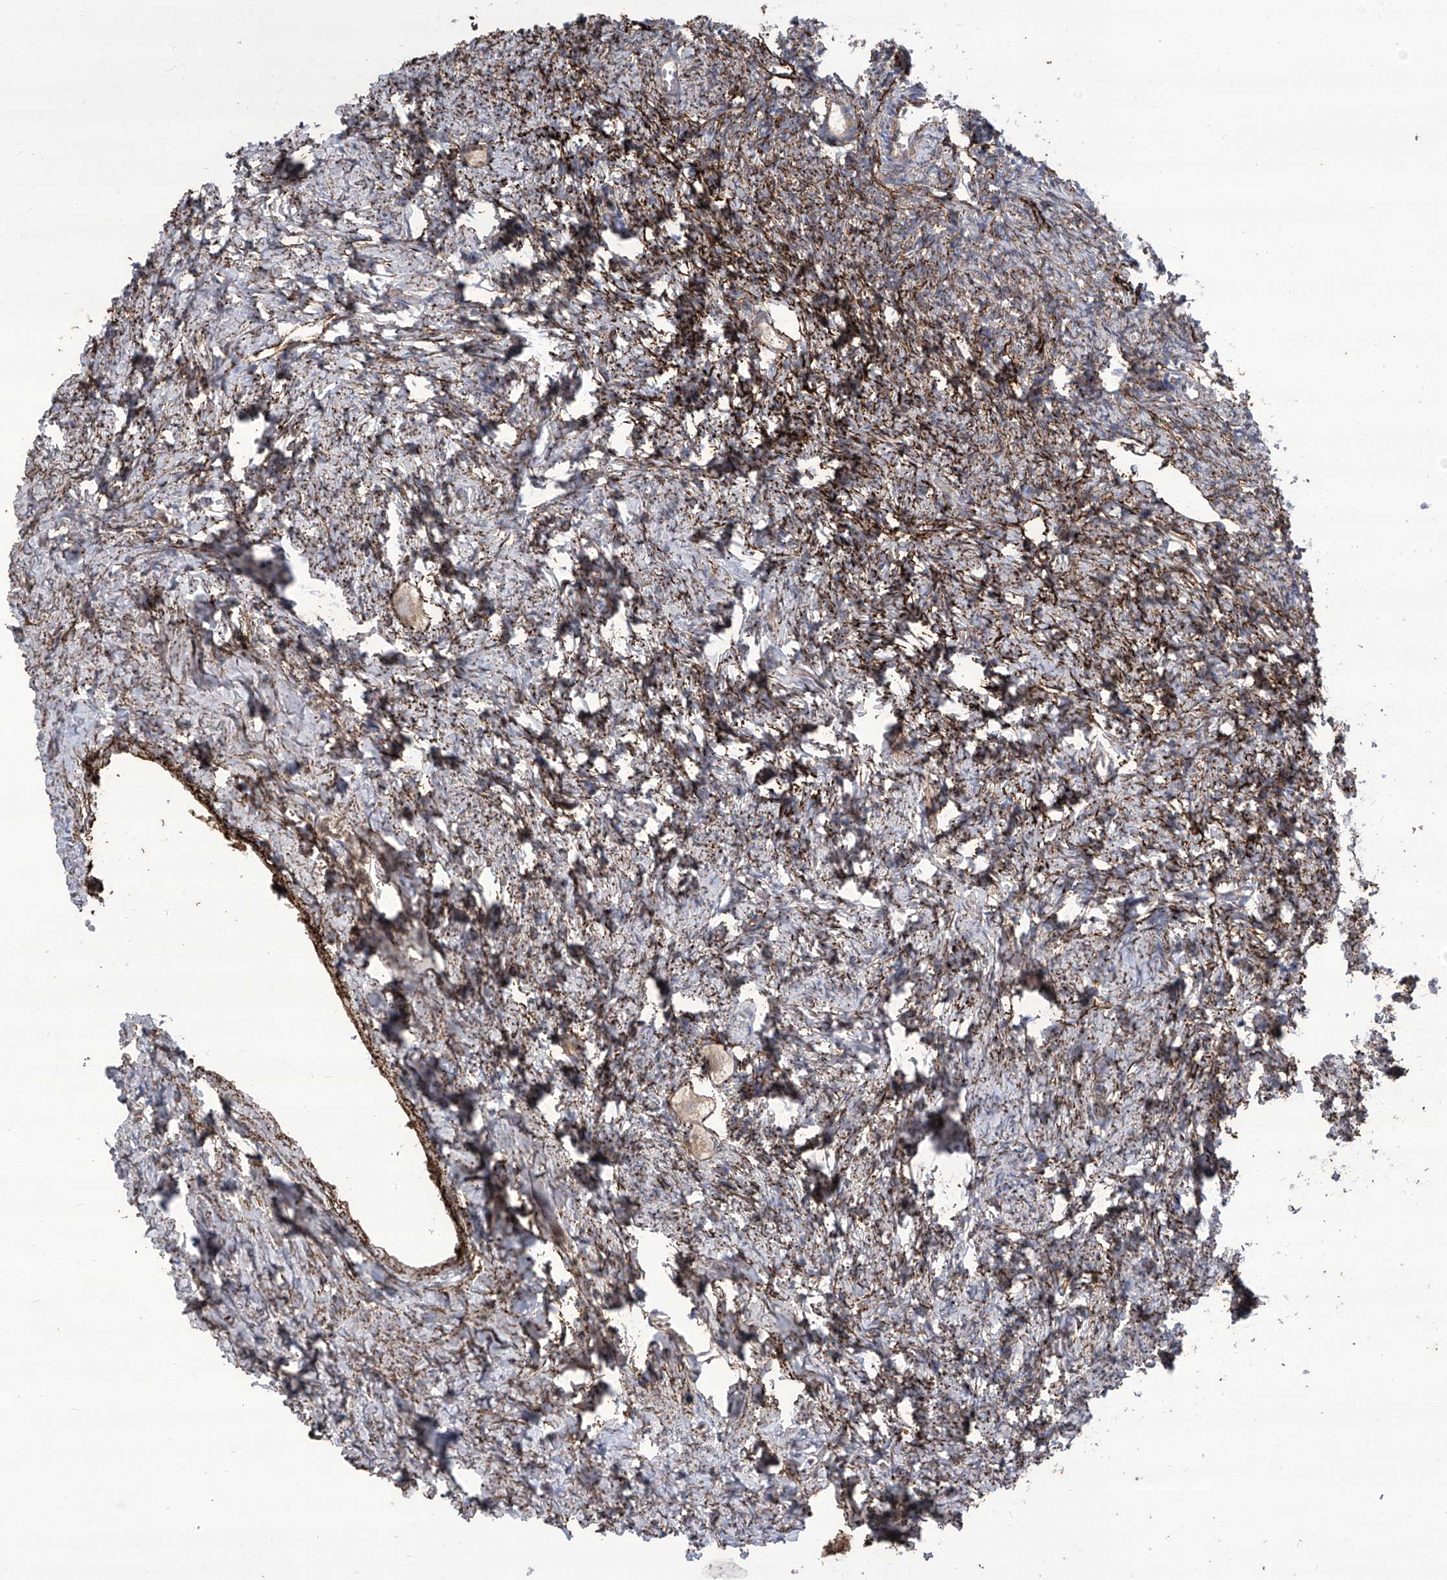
{"staining": {"intensity": "negative", "quantity": "none", "location": "none"}, "tissue": "ovary", "cell_type": "Follicle cells", "image_type": "normal", "snomed": [{"axis": "morphology", "description": "Normal tissue, NOS"}, {"axis": "topography", "description": "Ovary"}], "caption": "A high-resolution image shows immunohistochemistry (IHC) staining of benign ovary, which demonstrates no significant staining in follicle cells.", "gene": "TXNIP", "patient": {"sex": "female", "age": 27}}